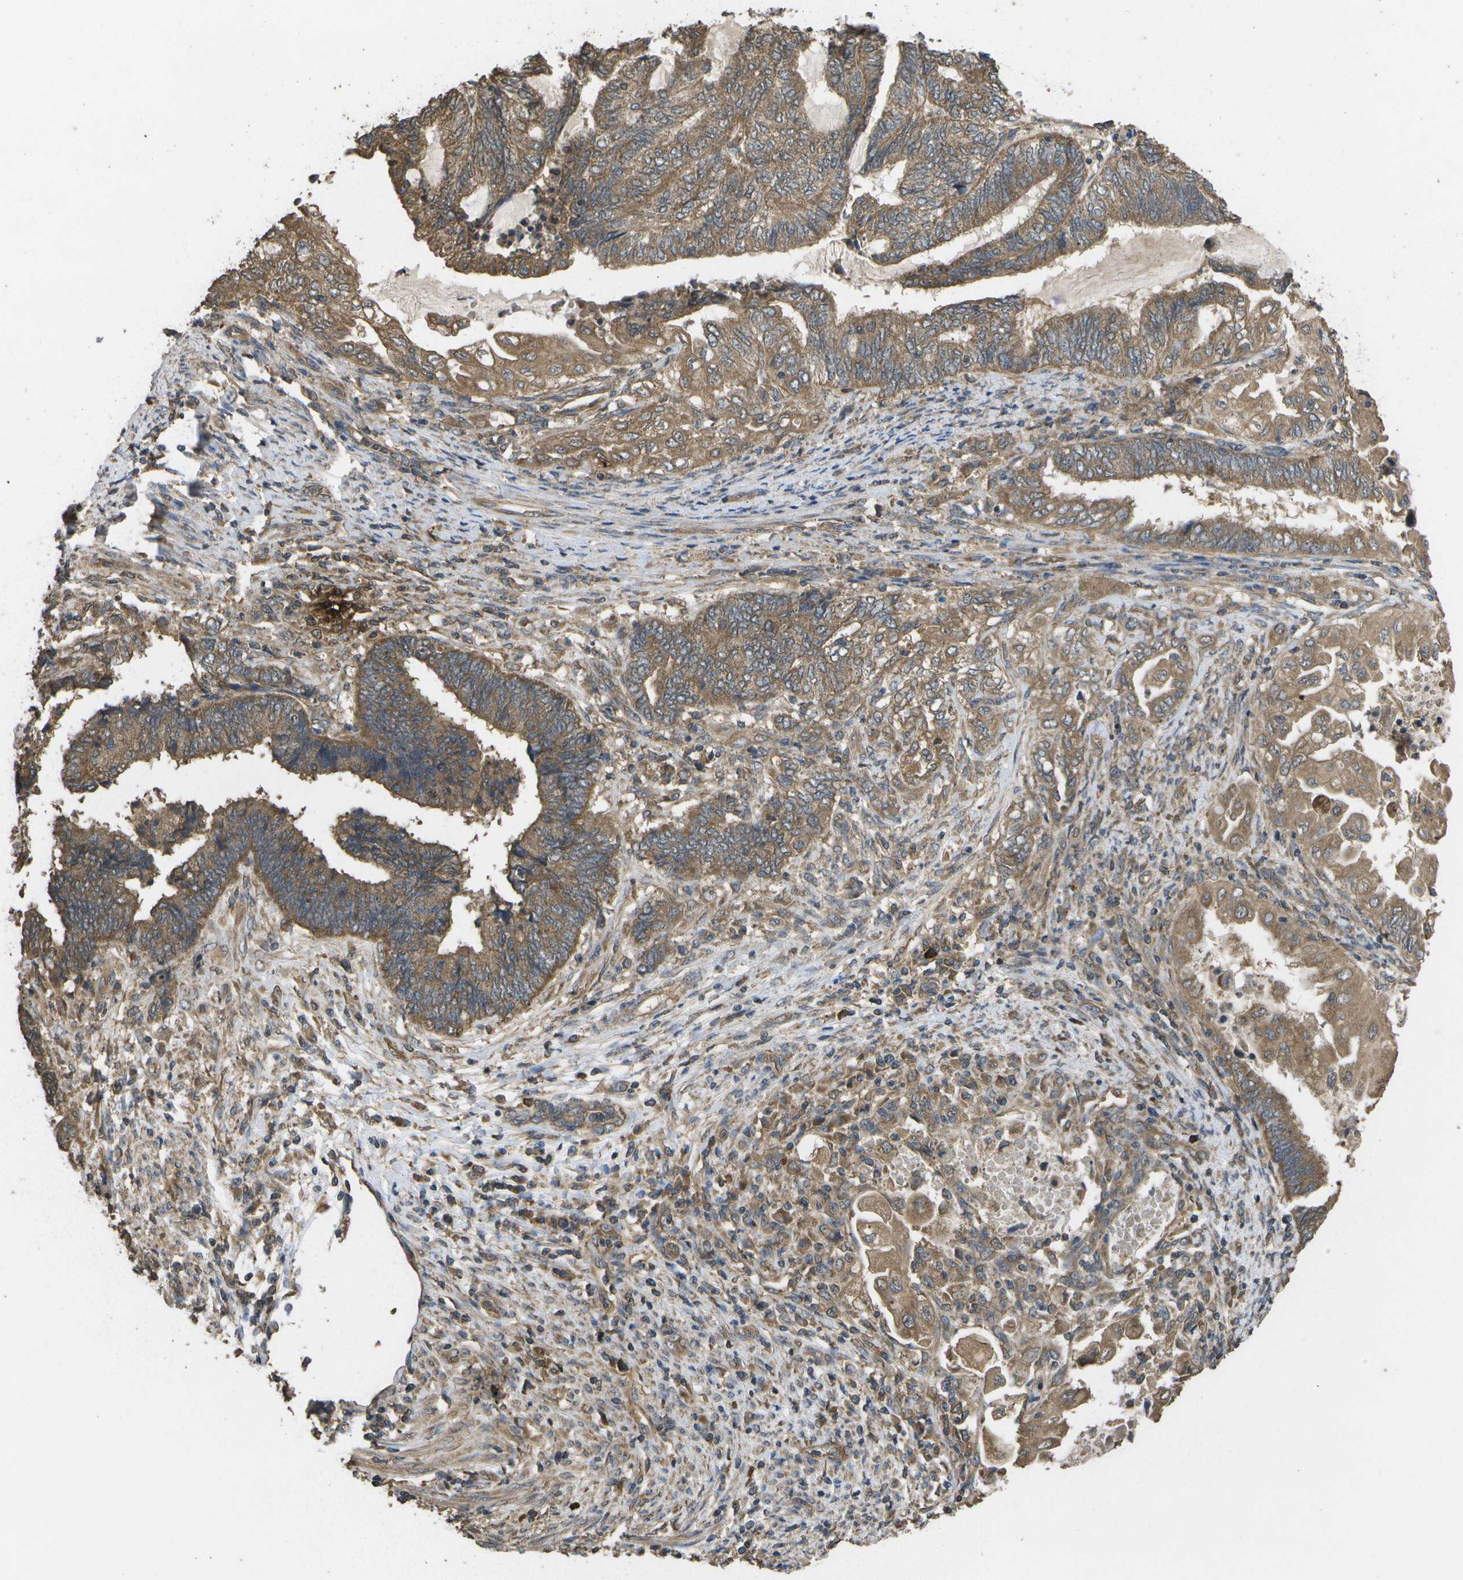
{"staining": {"intensity": "moderate", "quantity": ">75%", "location": "cytoplasmic/membranous"}, "tissue": "endometrial cancer", "cell_type": "Tumor cells", "image_type": "cancer", "snomed": [{"axis": "morphology", "description": "Adenocarcinoma, NOS"}, {"axis": "topography", "description": "Uterus"}, {"axis": "topography", "description": "Endometrium"}], "caption": "A medium amount of moderate cytoplasmic/membranous expression is appreciated in about >75% of tumor cells in endometrial cancer tissue.", "gene": "SACS", "patient": {"sex": "female", "age": 70}}